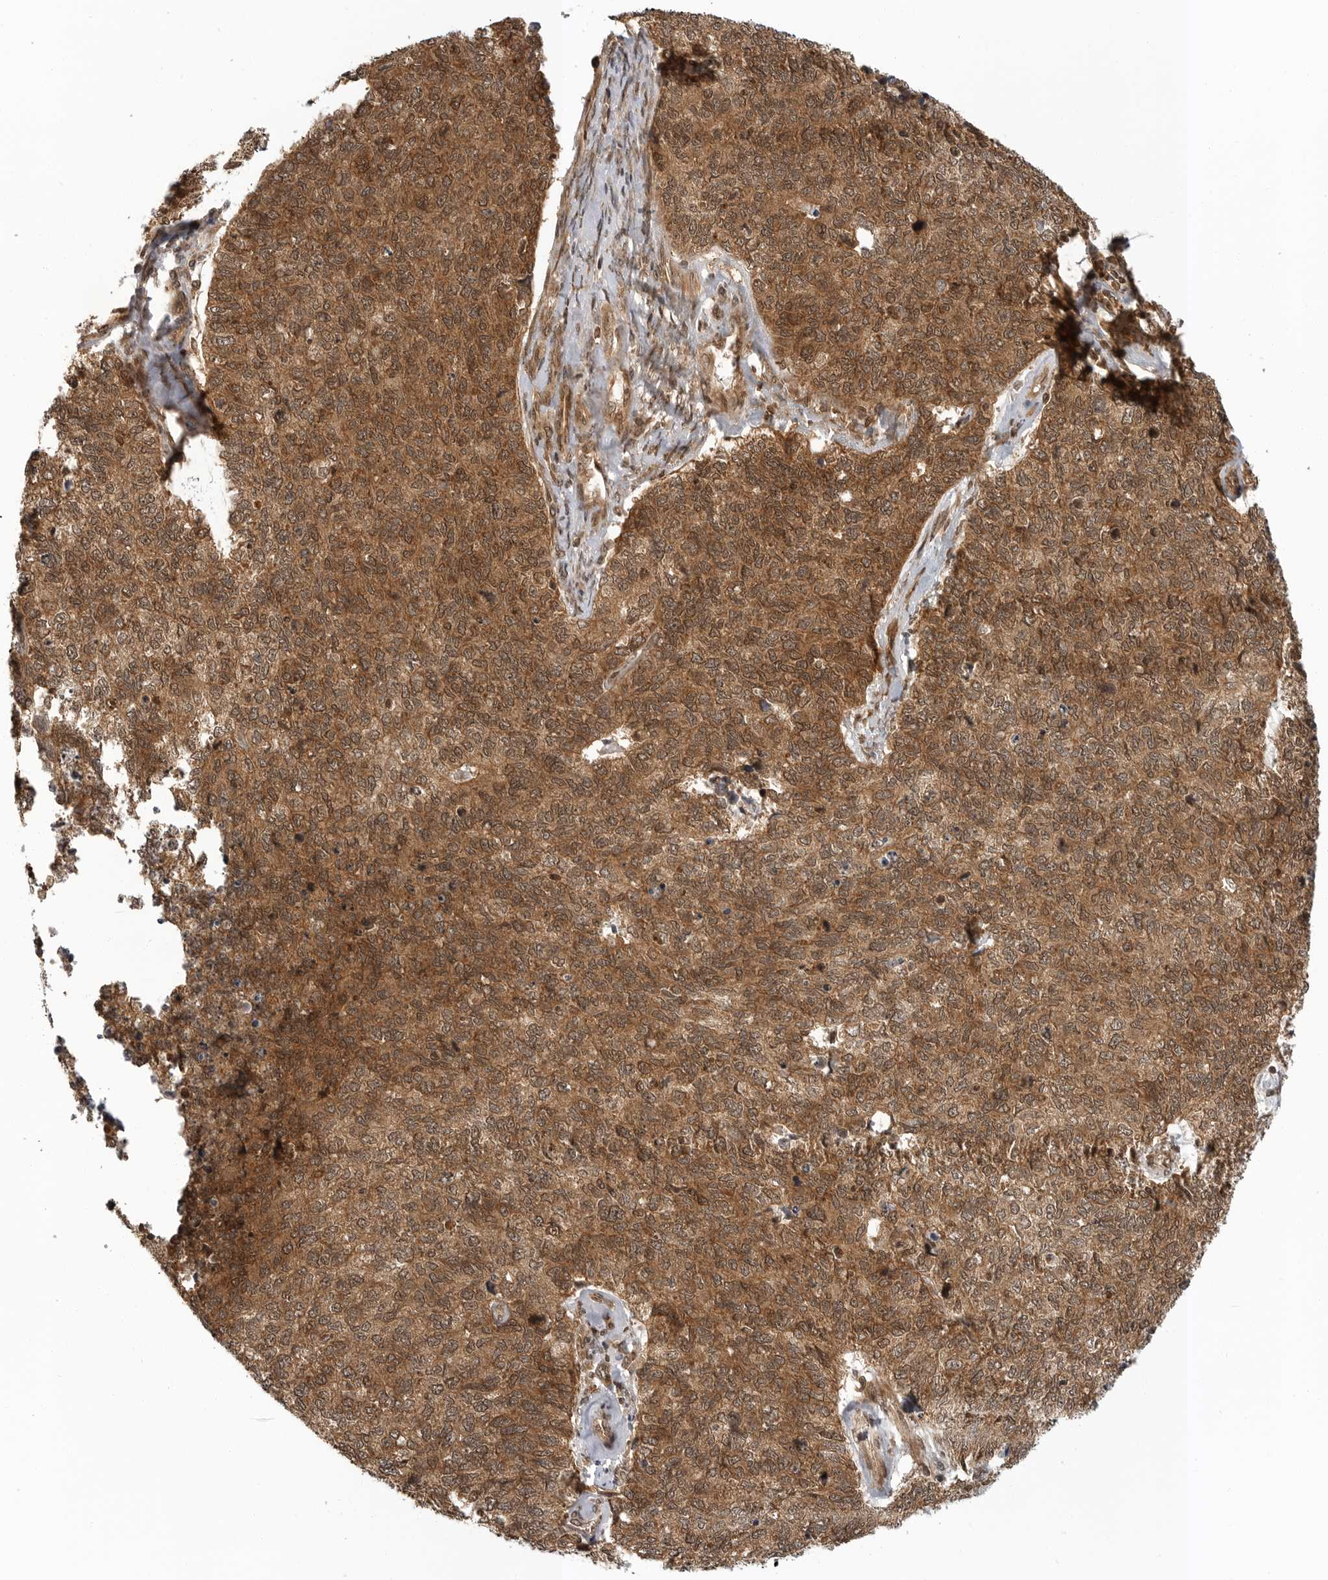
{"staining": {"intensity": "moderate", "quantity": ">75%", "location": "cytoplasmic/membranous"}, "tissue": "cervical cancer", "cell_type": "Tumor cells", "image_type": "cancer", "snomed": [{"axis": "morphology", "description": "Squamous cell carcinoma, NOS"}, {"axis": "topography", "description": "Cervix"}], "caption": "There is medium levels of moderate cytoplasmic/membranous positivity in tumor cells of squamous cell carcinoma (cervical), as demonstrated by immunohistochemical staining (brown color).", "gene": "SZRD1", "patient": {"sex": "female", "age": 63}}